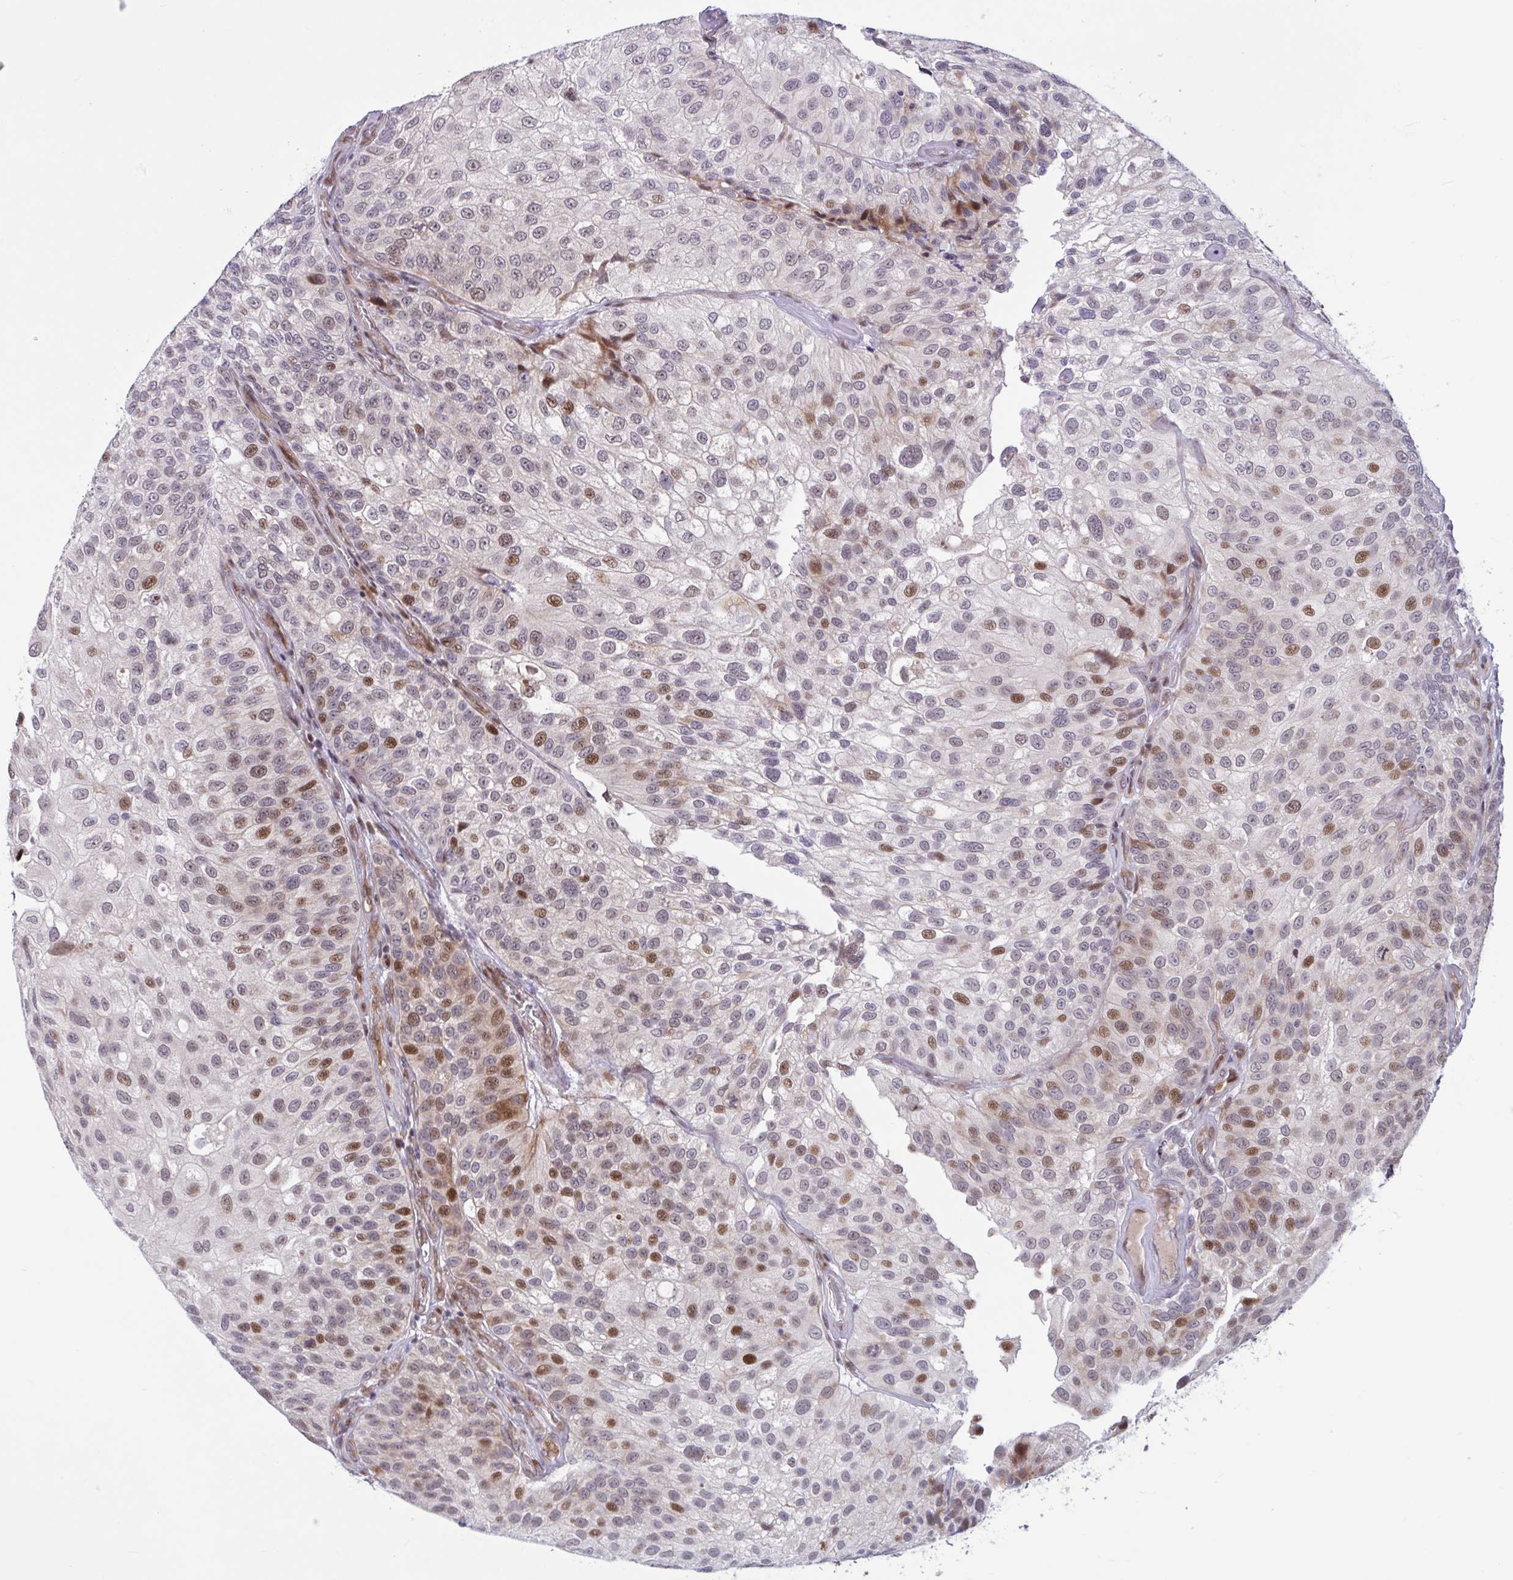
{"staining": {"intensity": "moderate", "quantity": "25%-75%", "location": "nuclear"}, "tissue": "urothelial cancer", "cell_type": "Tumor cells", "image_type": "cancer", "snomed": [{"axis": "morphology", "description": "Urothelial carcinoma, NOS"}, {"axis": "topography", "description": "Urinary bladder"}], "caption": "Protein staining of transitional cell carcinoma tissue shows moderate nuclear staining in about 25%-75% of tumor cells. The staining is performed using DAB (3,3'-diaminobenzidine) brown chromogen to label protein expression. The nuclei are counter-stained blue using hematoxylin.", "gene": "RBL1", "patient": {"sex": "male", "age": 87}}